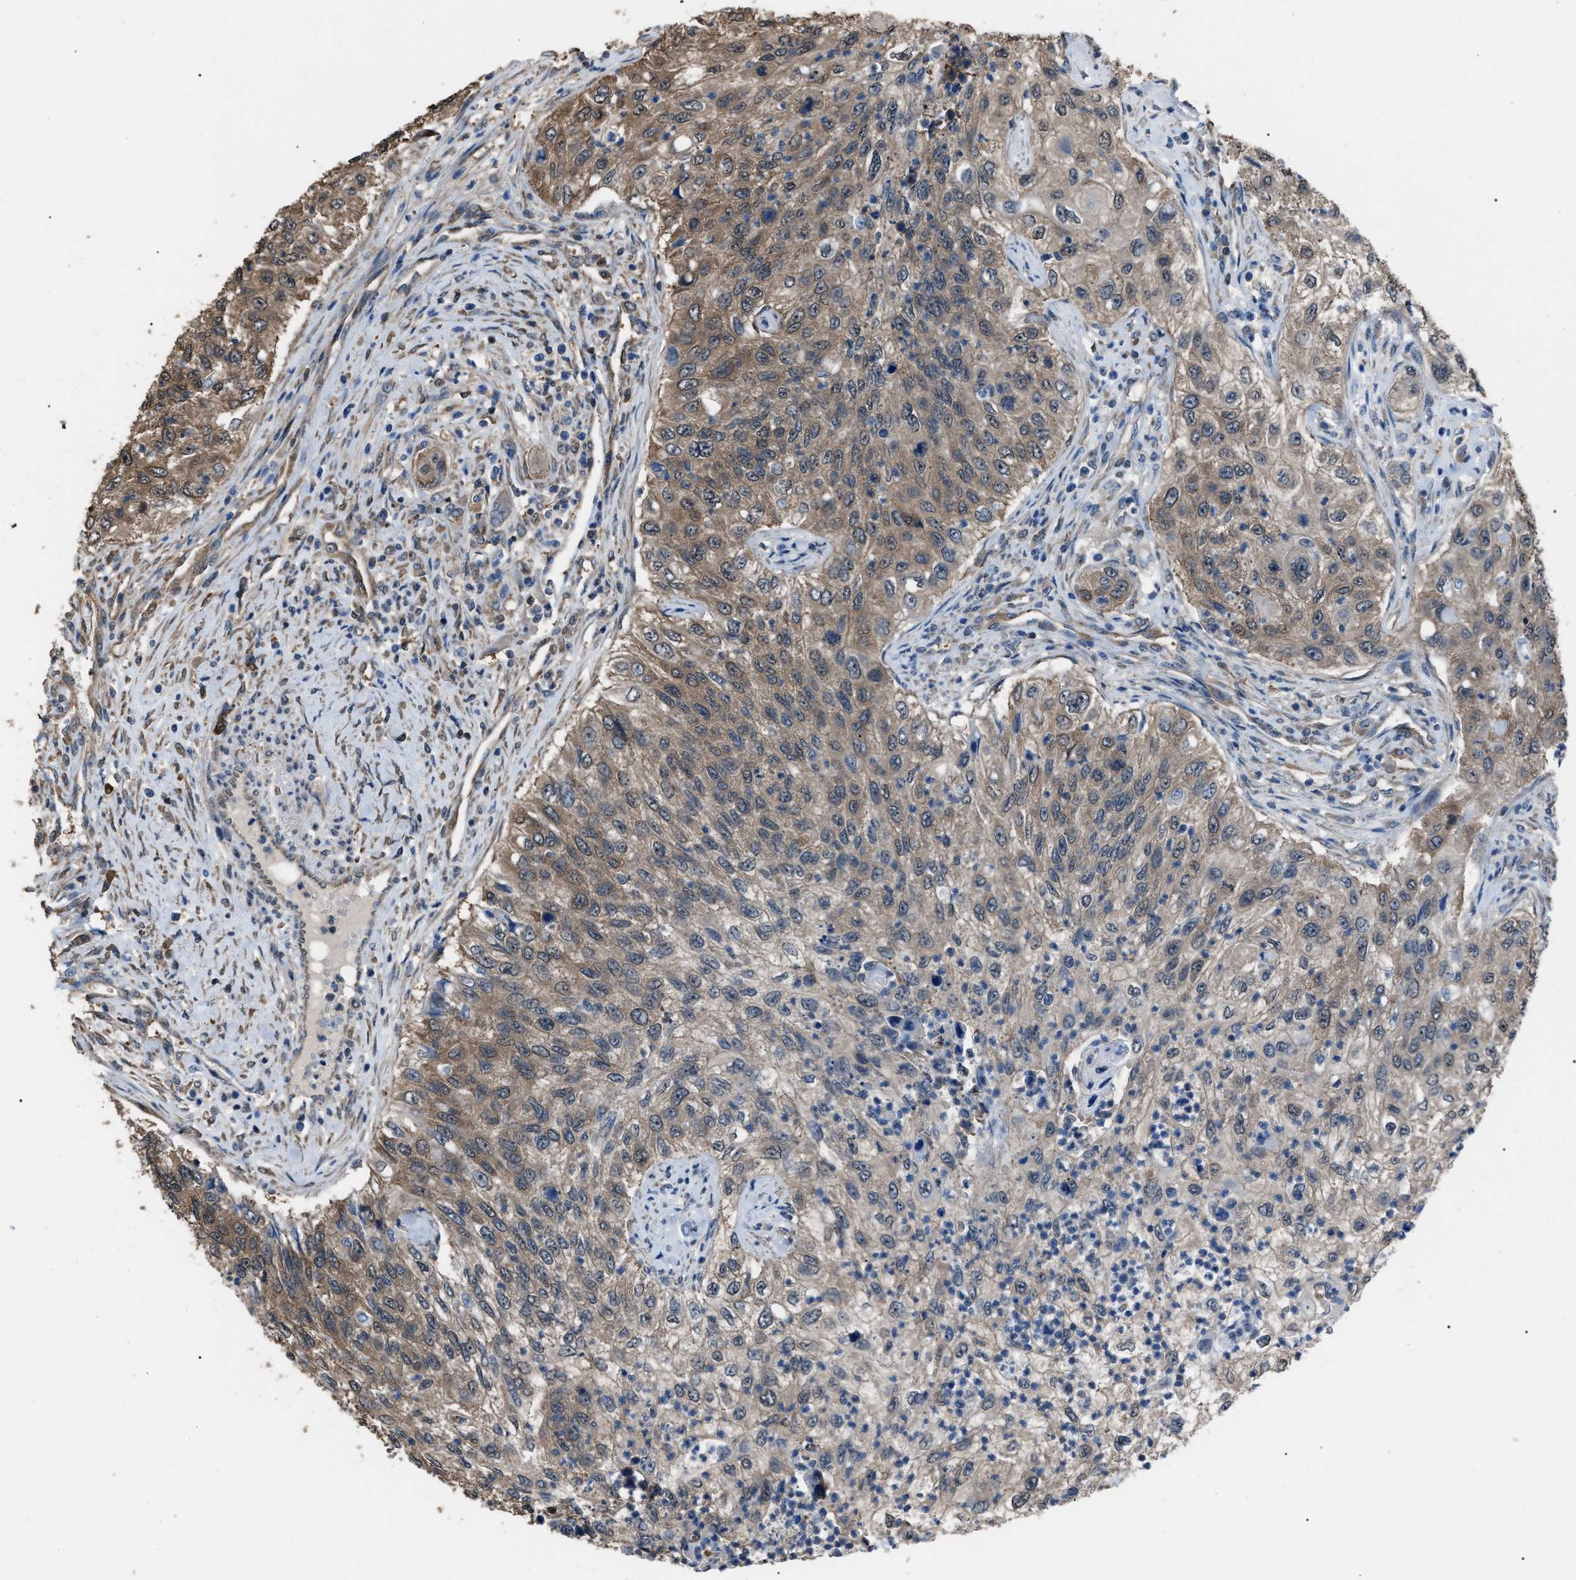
{"staining": {"intensity": "weak", "quantity": "25%-75%", "location": "cytoplasmic/membranous"}, "tissue": "urothelial cancer", "cell_type": "Tumor cells", "image_type": "cancer", "snomed": [{"axis": "morphology", "description": "Urothelial carcinoma, High grade"}, {"axis": "topography", "description": "Urinary bladder"}], "caption": "A brown stain shows weak cytoplasmic/membranous staining of a protein in high-grade urothelial carcinoma tumor cells.", "gene": "PDCD5", "patient": {"sex": "female", "age": 60}}